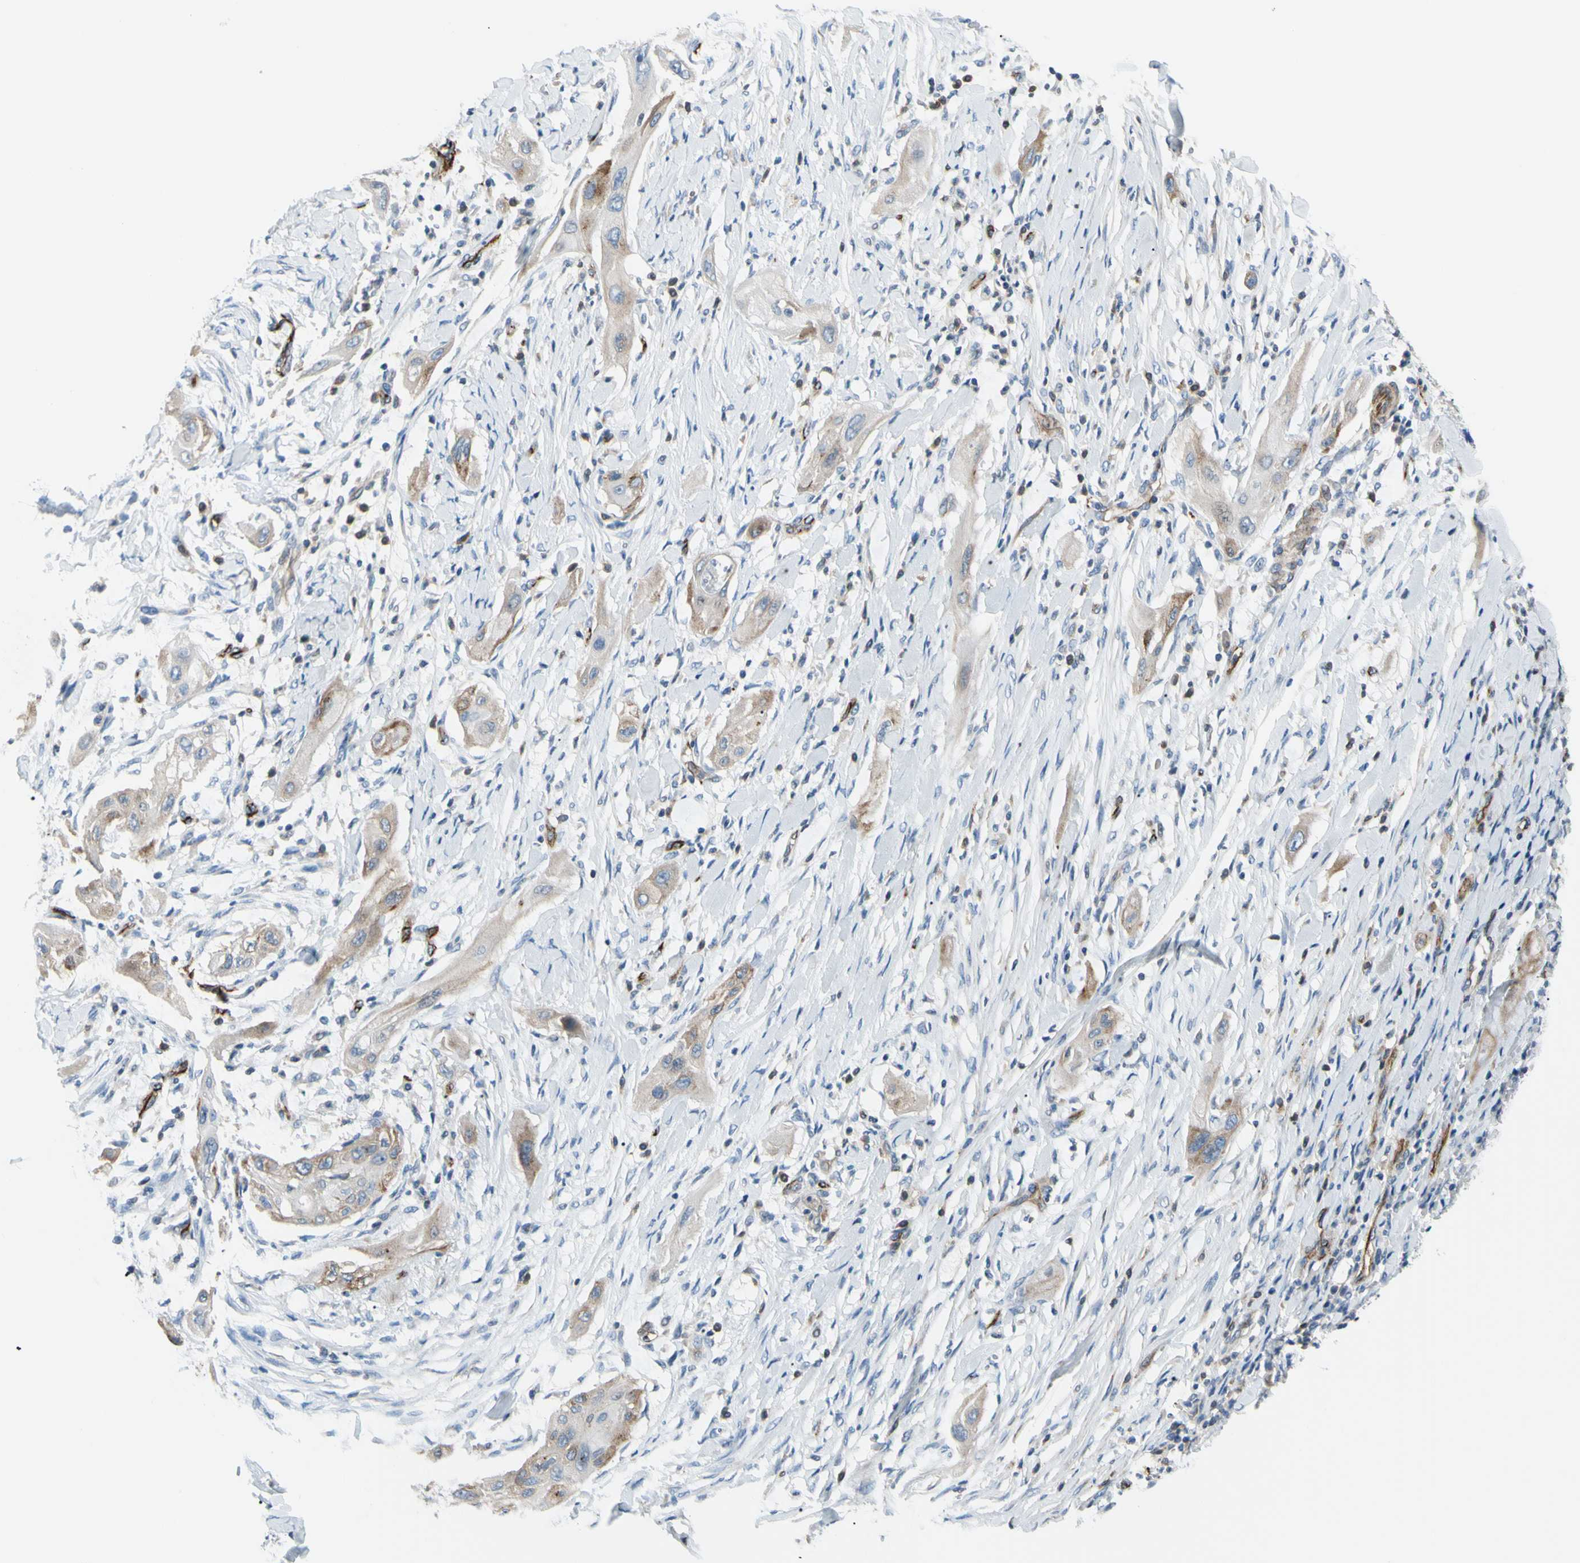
{"staining": {"intensity": "weak", "quantity": ">75%", "location": "cytoplasmic/membranous"}, "tissue": "lung cancer", "cell_type": "Tumor cells", "image_type": "cancer", "snomed": [{"axis": "morphology", "description": "Squamous cell carcinoma, NOS"}, {"axis": "topography", "description": "Lung"}], "caption": "Lung cancer (squamous cell carcinoma) stained with IHC demonstrates weak cytoplasmic/membranous staining in approximately >75% of tumor cells.", "gene": "PRRG2", "patient": {"sex": "female", "age": 47}}